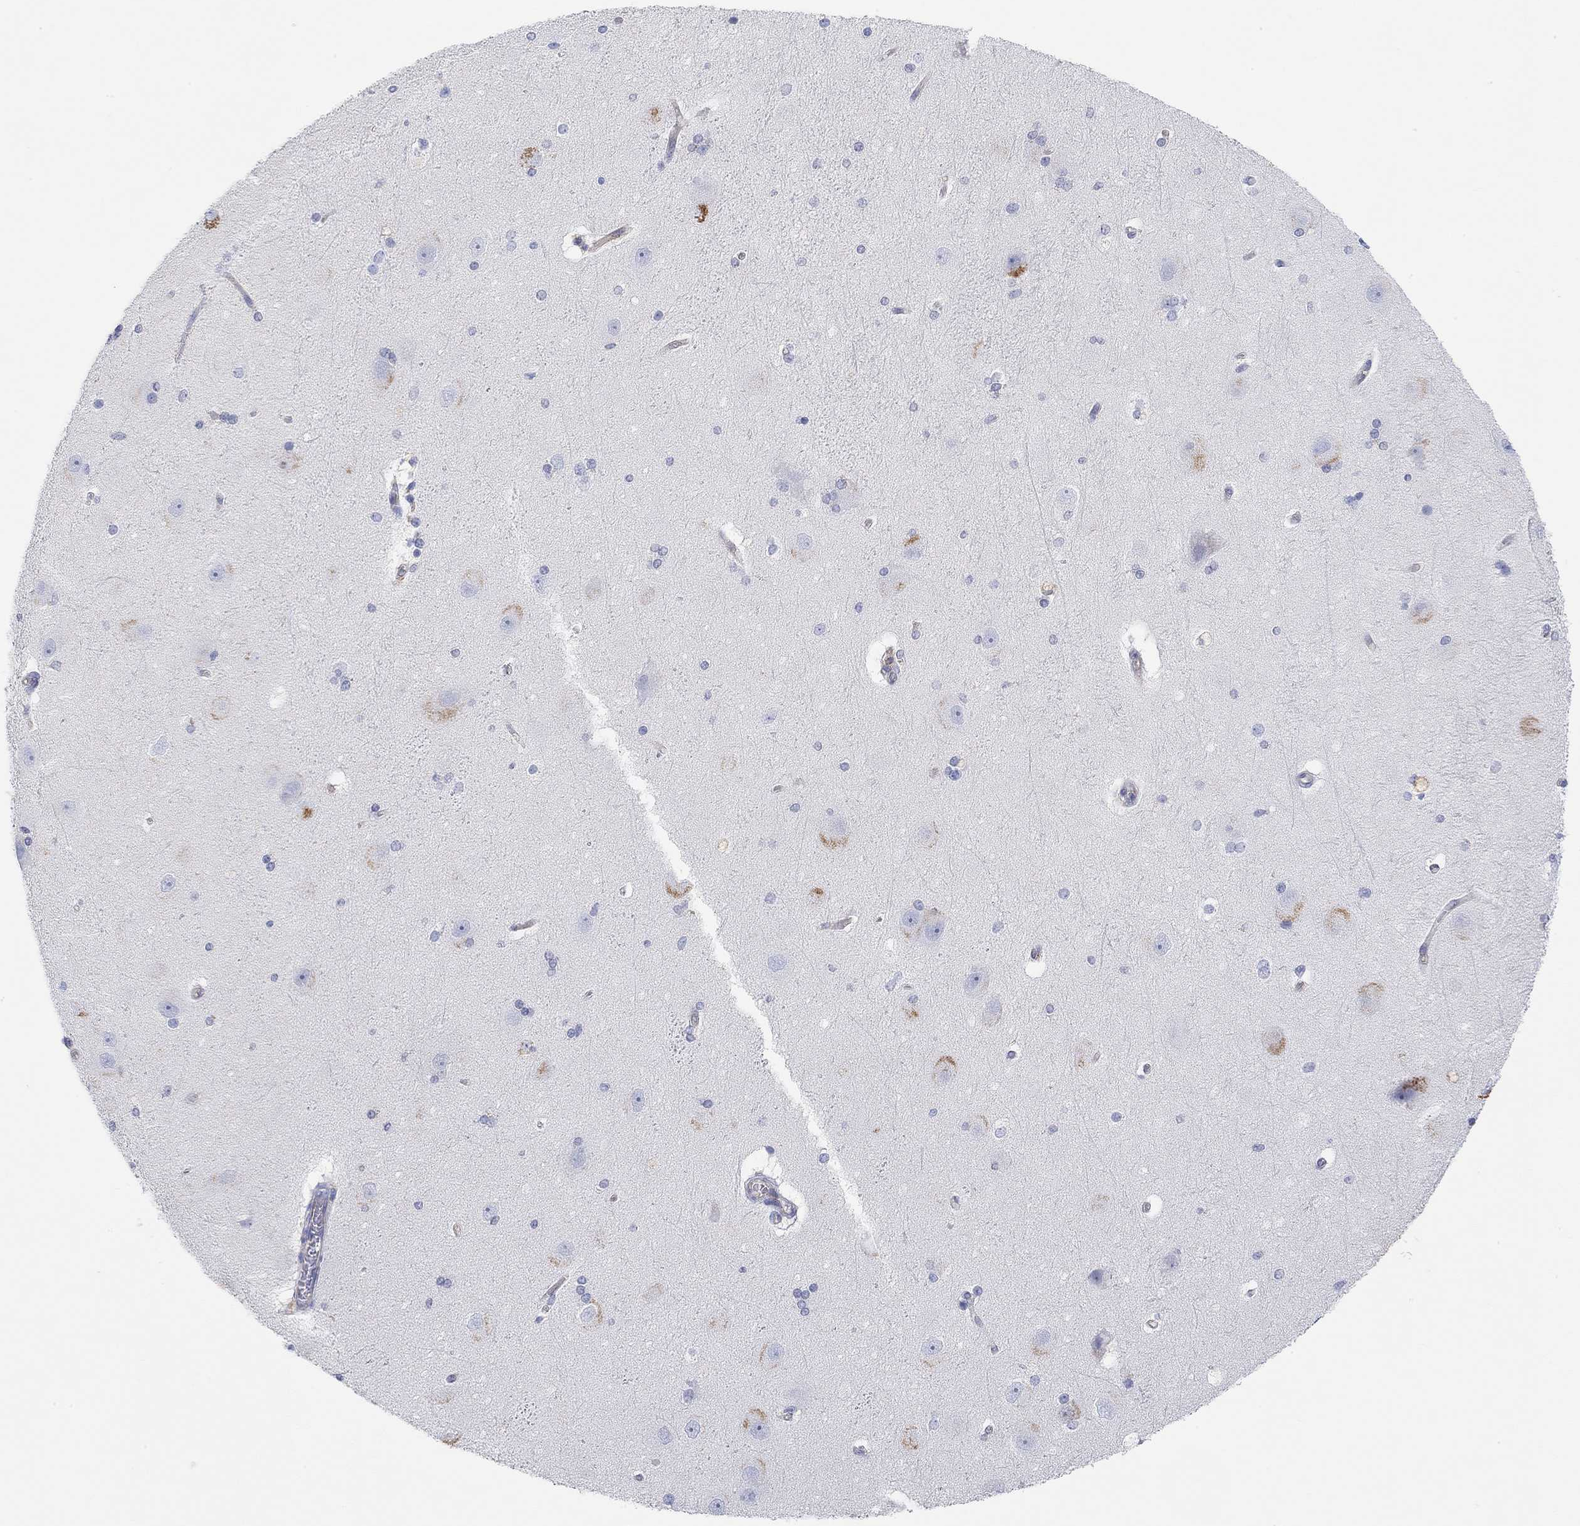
{"staining": {"intensity": "negative", "quantity": "none", "location": "none"}, "tissue": "hippocampus", "cell_type": "Glial cells", "image_type": "normal", "snomed": [{"axis": "morphology", "description": "Normal tissue, NOS"}, {"axis": "topography", "description": "Cerebral cortex"}, {"axis": "topography", "description": "Hippocampus"}], "caption": "This is an immunohistochemistry histopathology image of benign human hippocampus. There is no staining in glial cells.", "gene": "RGS1", "patient": {"sex": "female", "age": 19}}